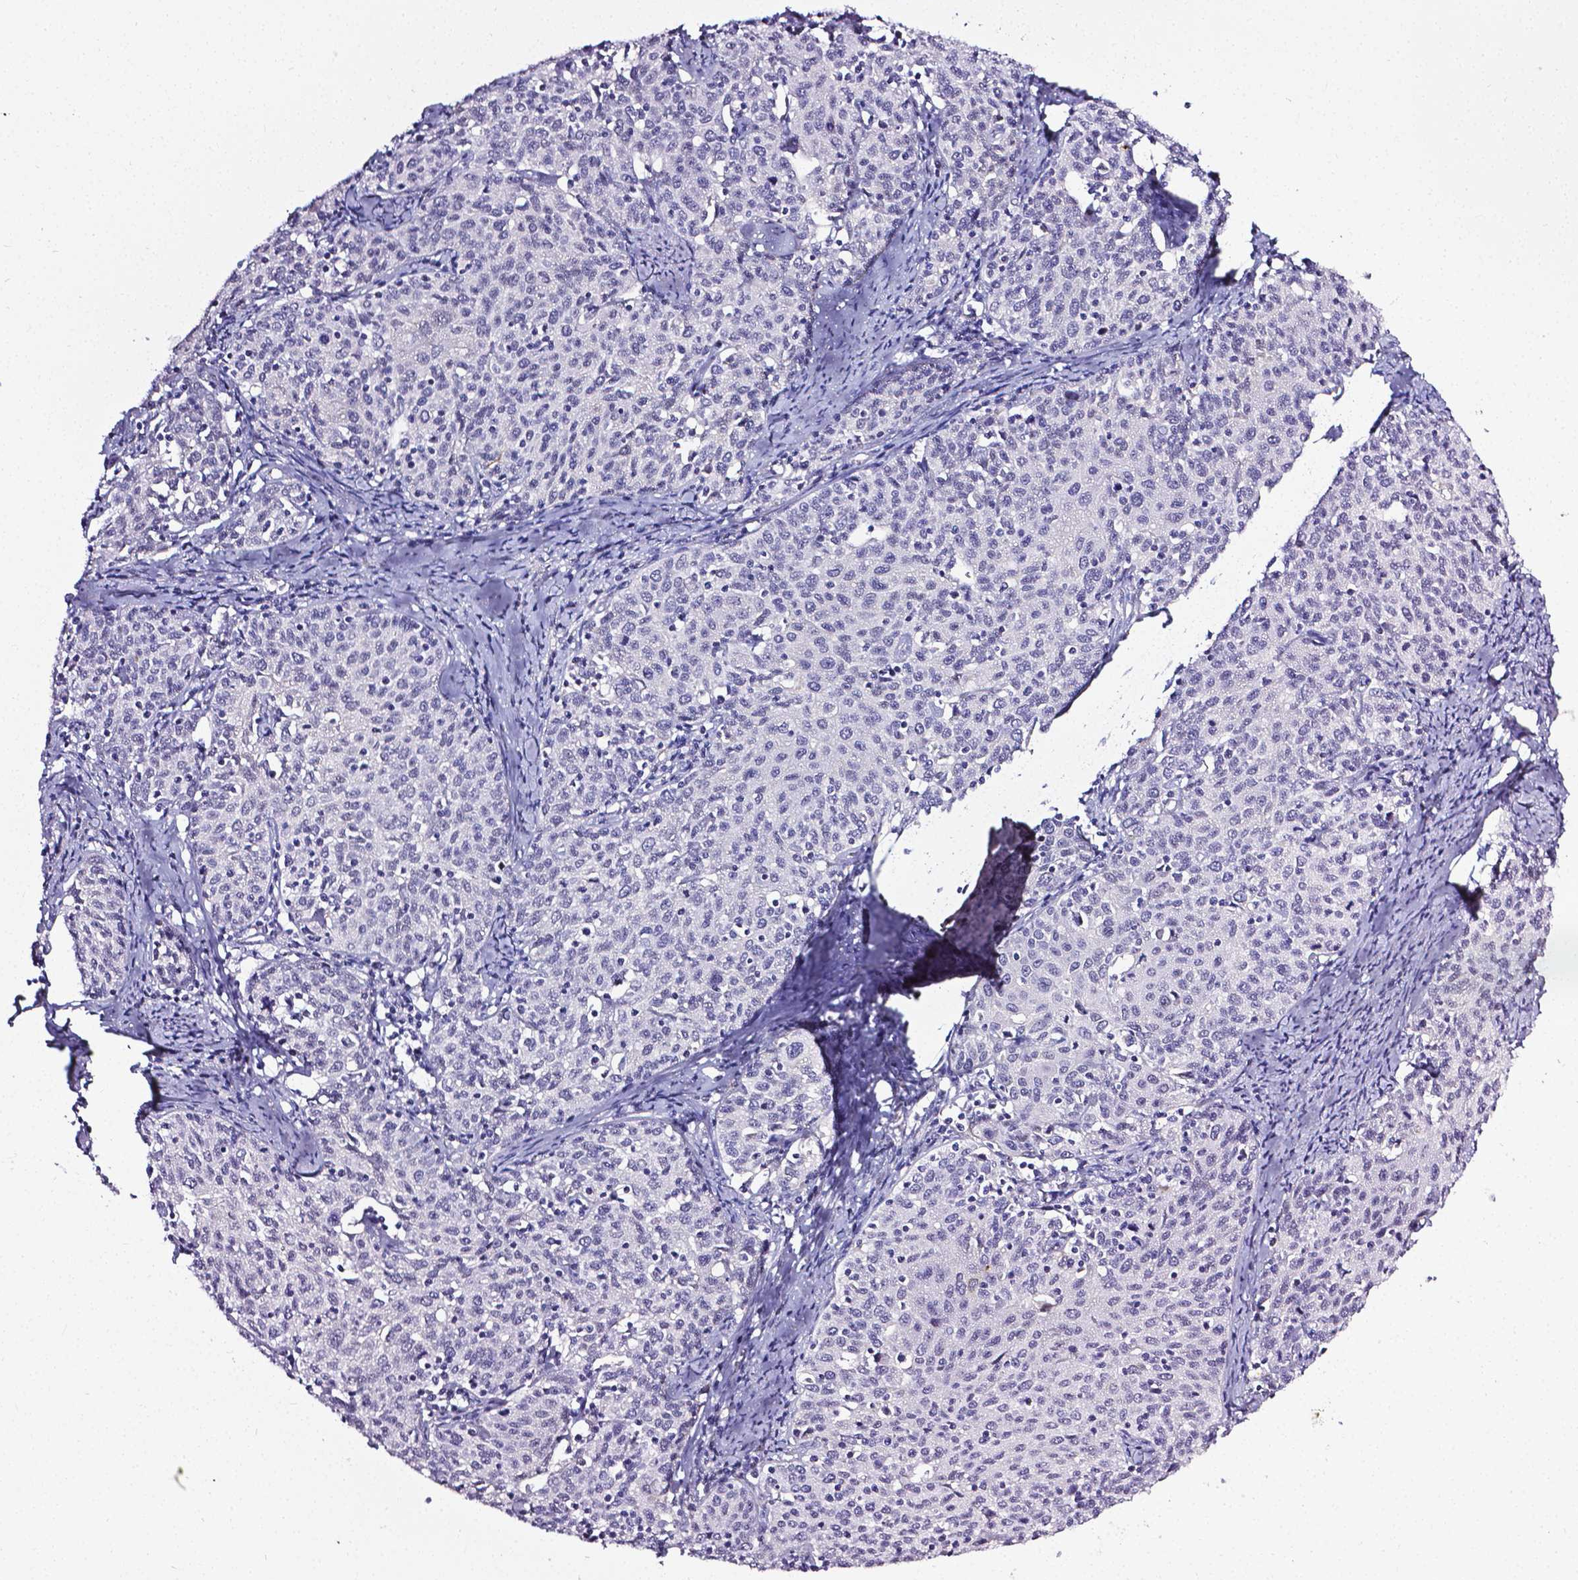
{"staining": {"intensity": "negative", "quantity": "none", "location": "none"}, "tissue": "cervical cancer", "cell_type": "Tumor cells", "image_type": "cancer", "snomed": [{"axis": "morphology", "description": "Squamous cell carcinoma, NOS"}, {"axis": "topography", "description": "Cervix"}], "caption": "Histopathology image shows no protein staining in tumor cells of cervical cancer (squamous cell carcinoma) tissue.", "gene": "PTGER3", "patient": {"sex": "female", "age": 62}}